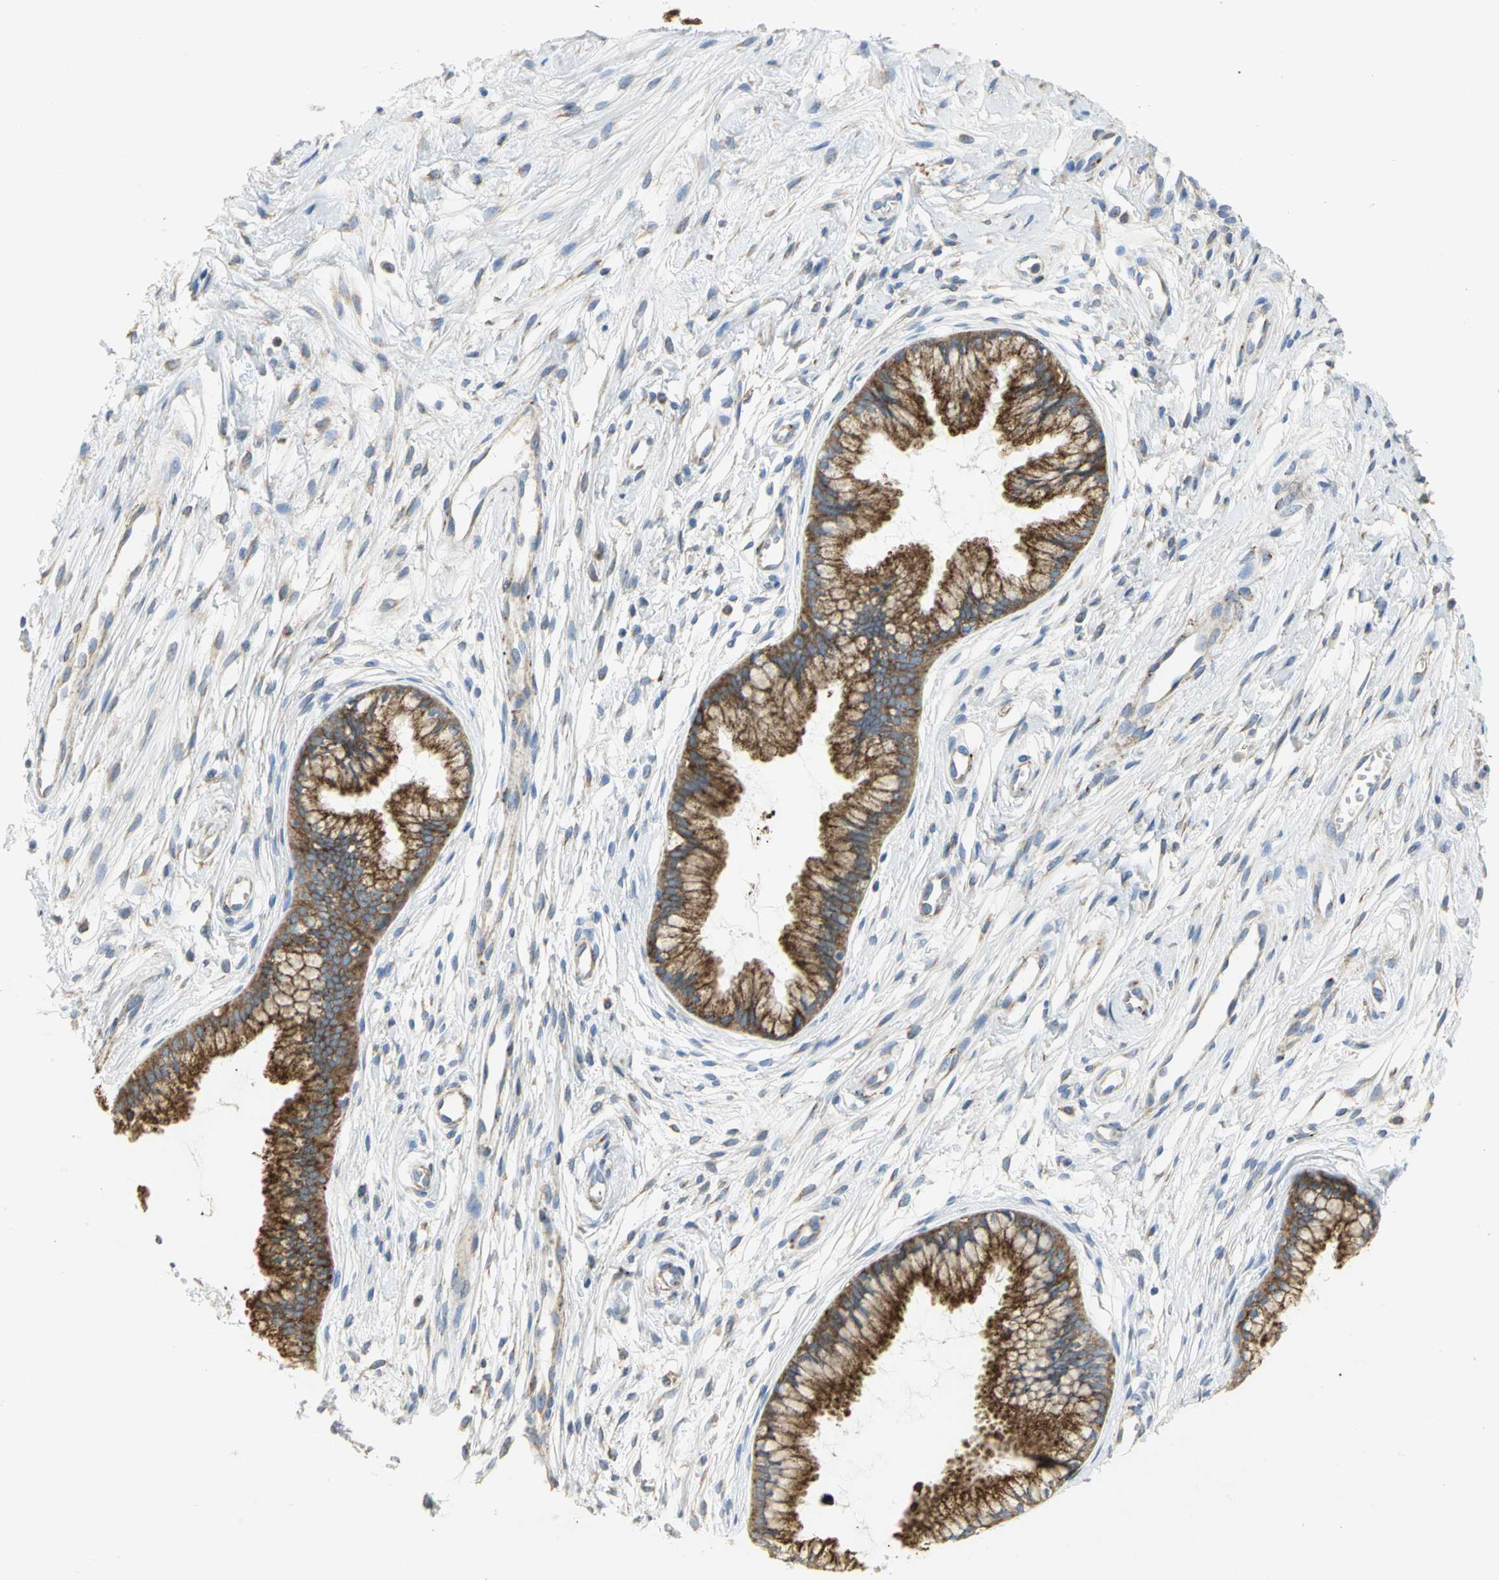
{"staining": {"intensity": "strong", "quantity": ">75%", "location": "cytoplasmic/membranous"}, "tissue": "cervix", "cell_type": "Glandular cells", "image_type": "normal", "snomed": [{"axis": "morphology", "description": "Normal tissue, NOS"}, {"axis": "topography", "description": "Cervix"}], "caption": "Protein staining shows strong cytoplasmic/membranous positivity in about >75% of glandular cells in normal cervix. (Brightfield microscopy of DAB IHC at high magnification).", "gene": "TULP4", "patient": {"sex": "female", "age": 39}}